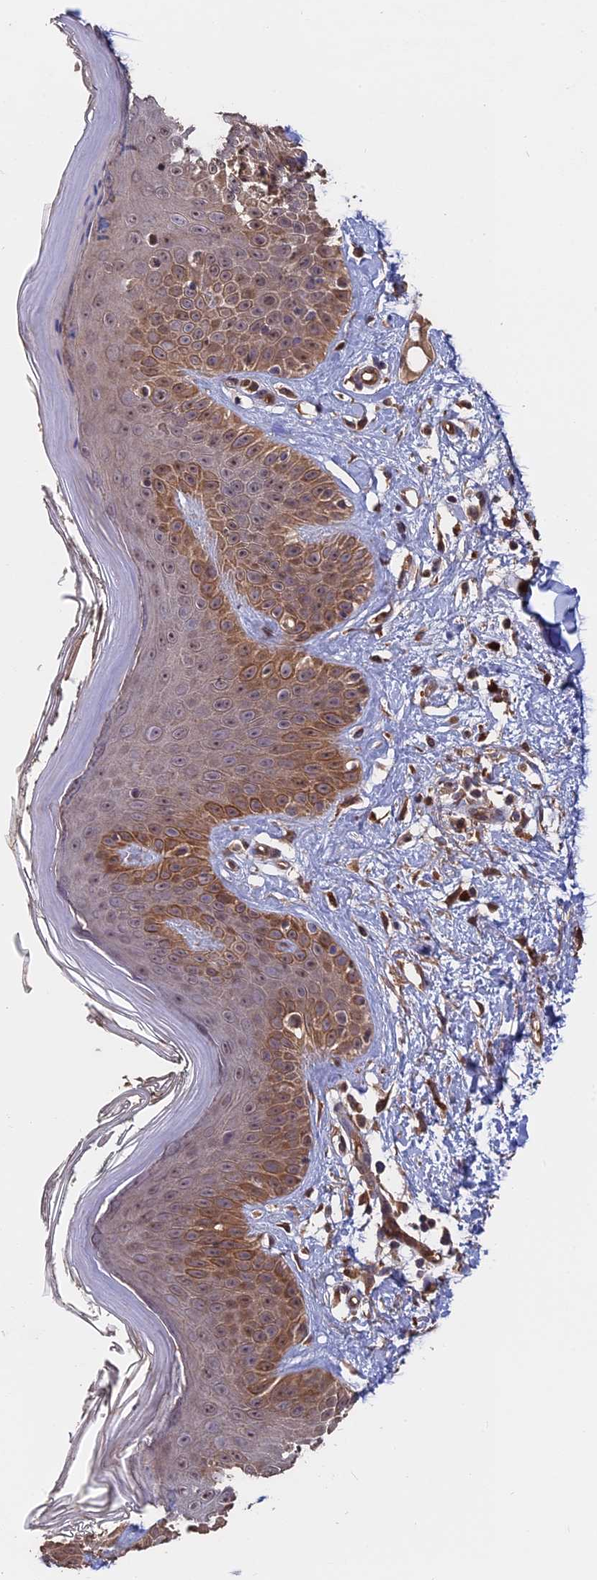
{"staining": {"intensity": "moderate", "quantity": ">75%", "location": "cytoplasmic/membranous"}, "tissue": "skin", "cell_type": "Fibroblasts", "image_type": "normal", "snomed": [{"axis": "morphology", "description": "Normal tissue, NOS"}, {"axis": "topography", "description": "Skin"}], "caption": "Fibroblasts display medium levels of moderate cytoplasmic/membranous staining in about >75% of cells in benign human skin.", "gene": "SAC3D1", "patient": {"sex": "female", "age": 64}}